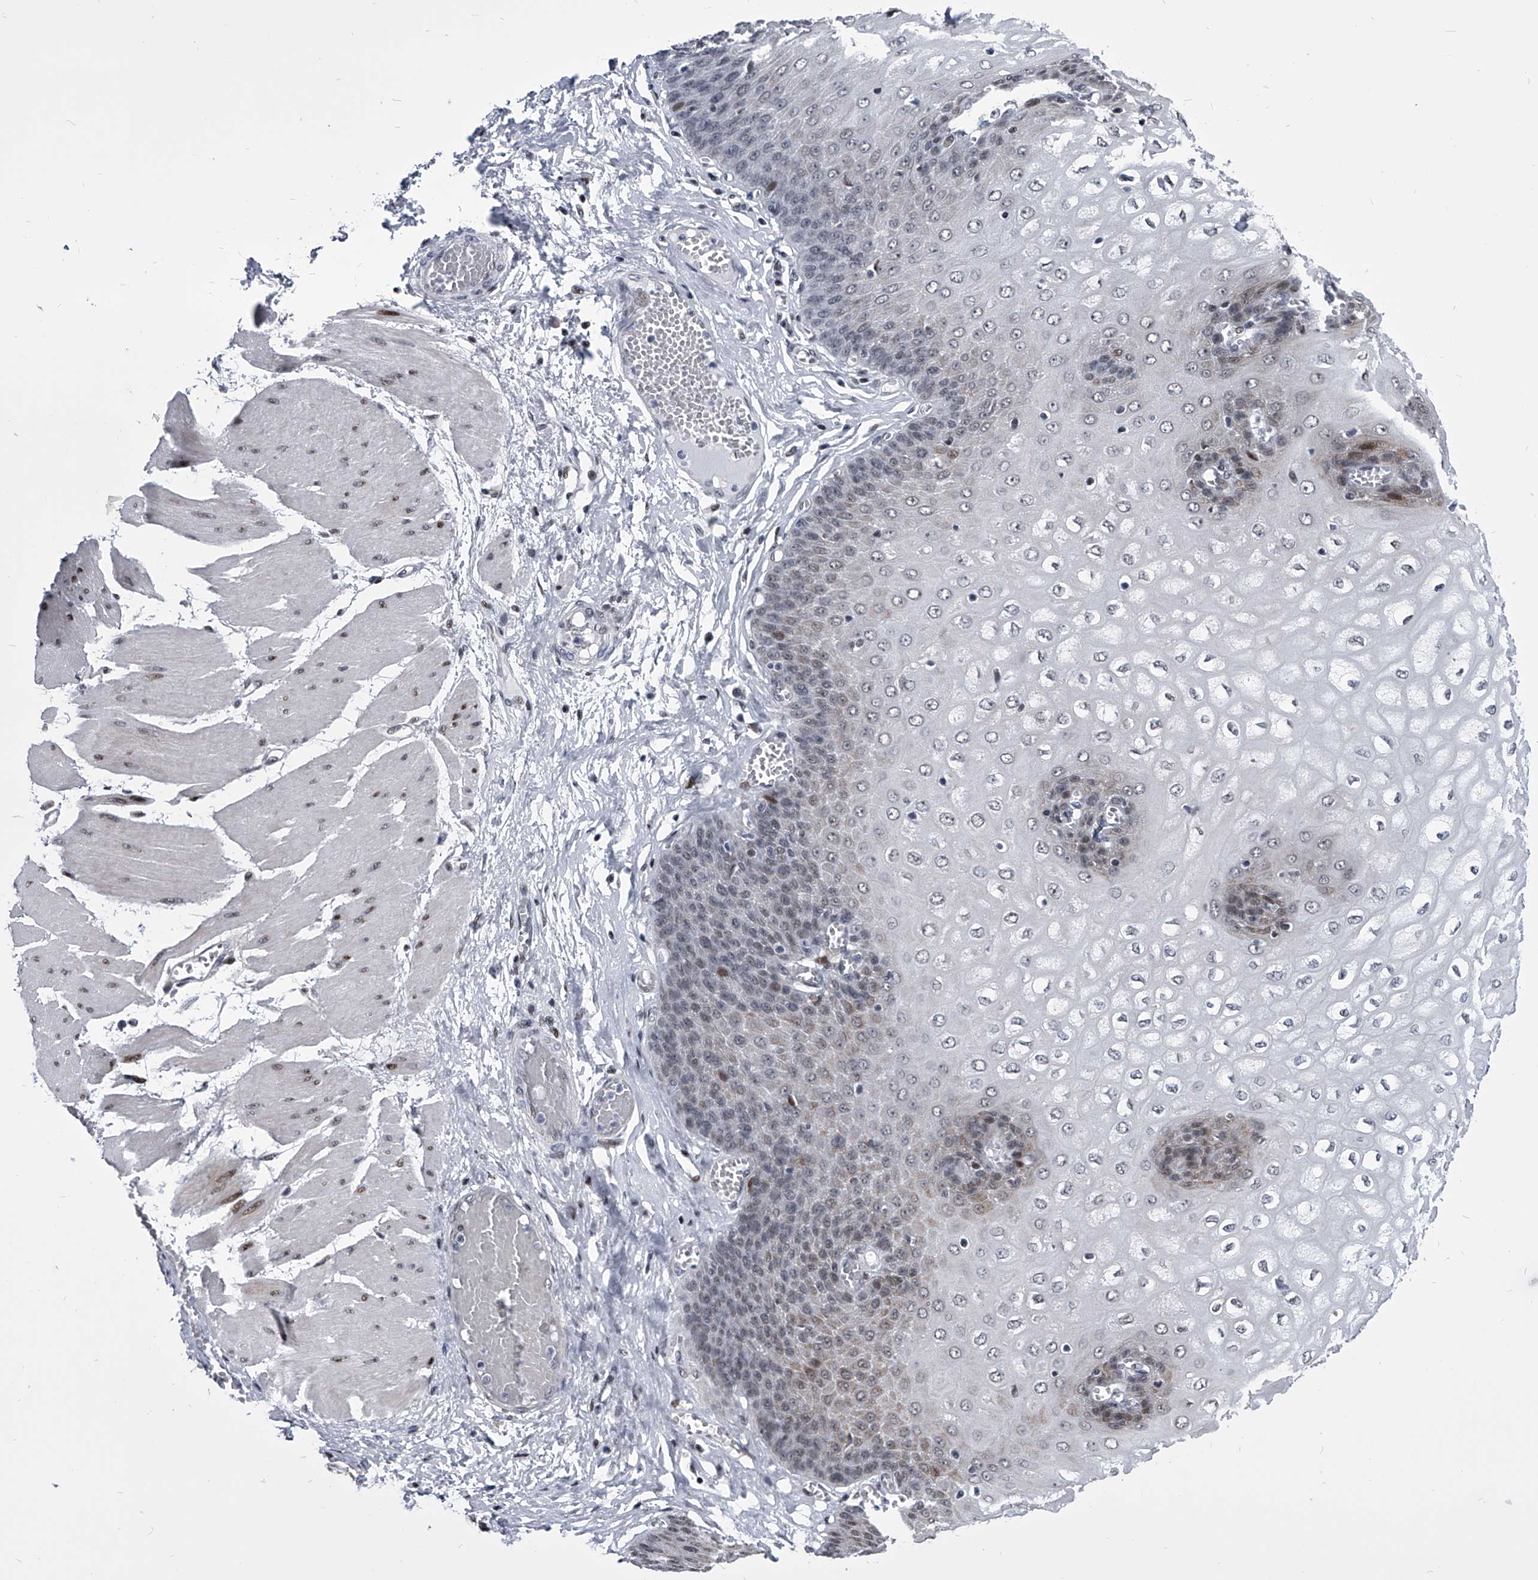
{"staining": {"intensity": "moderate", "quantity": "25%-75%", "location": "cytoplasmic/membranous,nuclear"}, "tissue": "esophagus", "cell_type": "Squamous epithelial cells", "image_type": "normal", "snomed": [{"axis": "morphology", "description": "Normal tissue, NOS"}, {"axis": "topography", "description": "Esophagus"}], "caption": "Brown immunohistochemical staining in benign human esophagus shows moderate cytoplasmic/membranous,nuclear staining in approximately 25%-75% of squamous epithelial cells.", "gene": "CMTR1", "patient": {"sex": "male", "age": 60}}